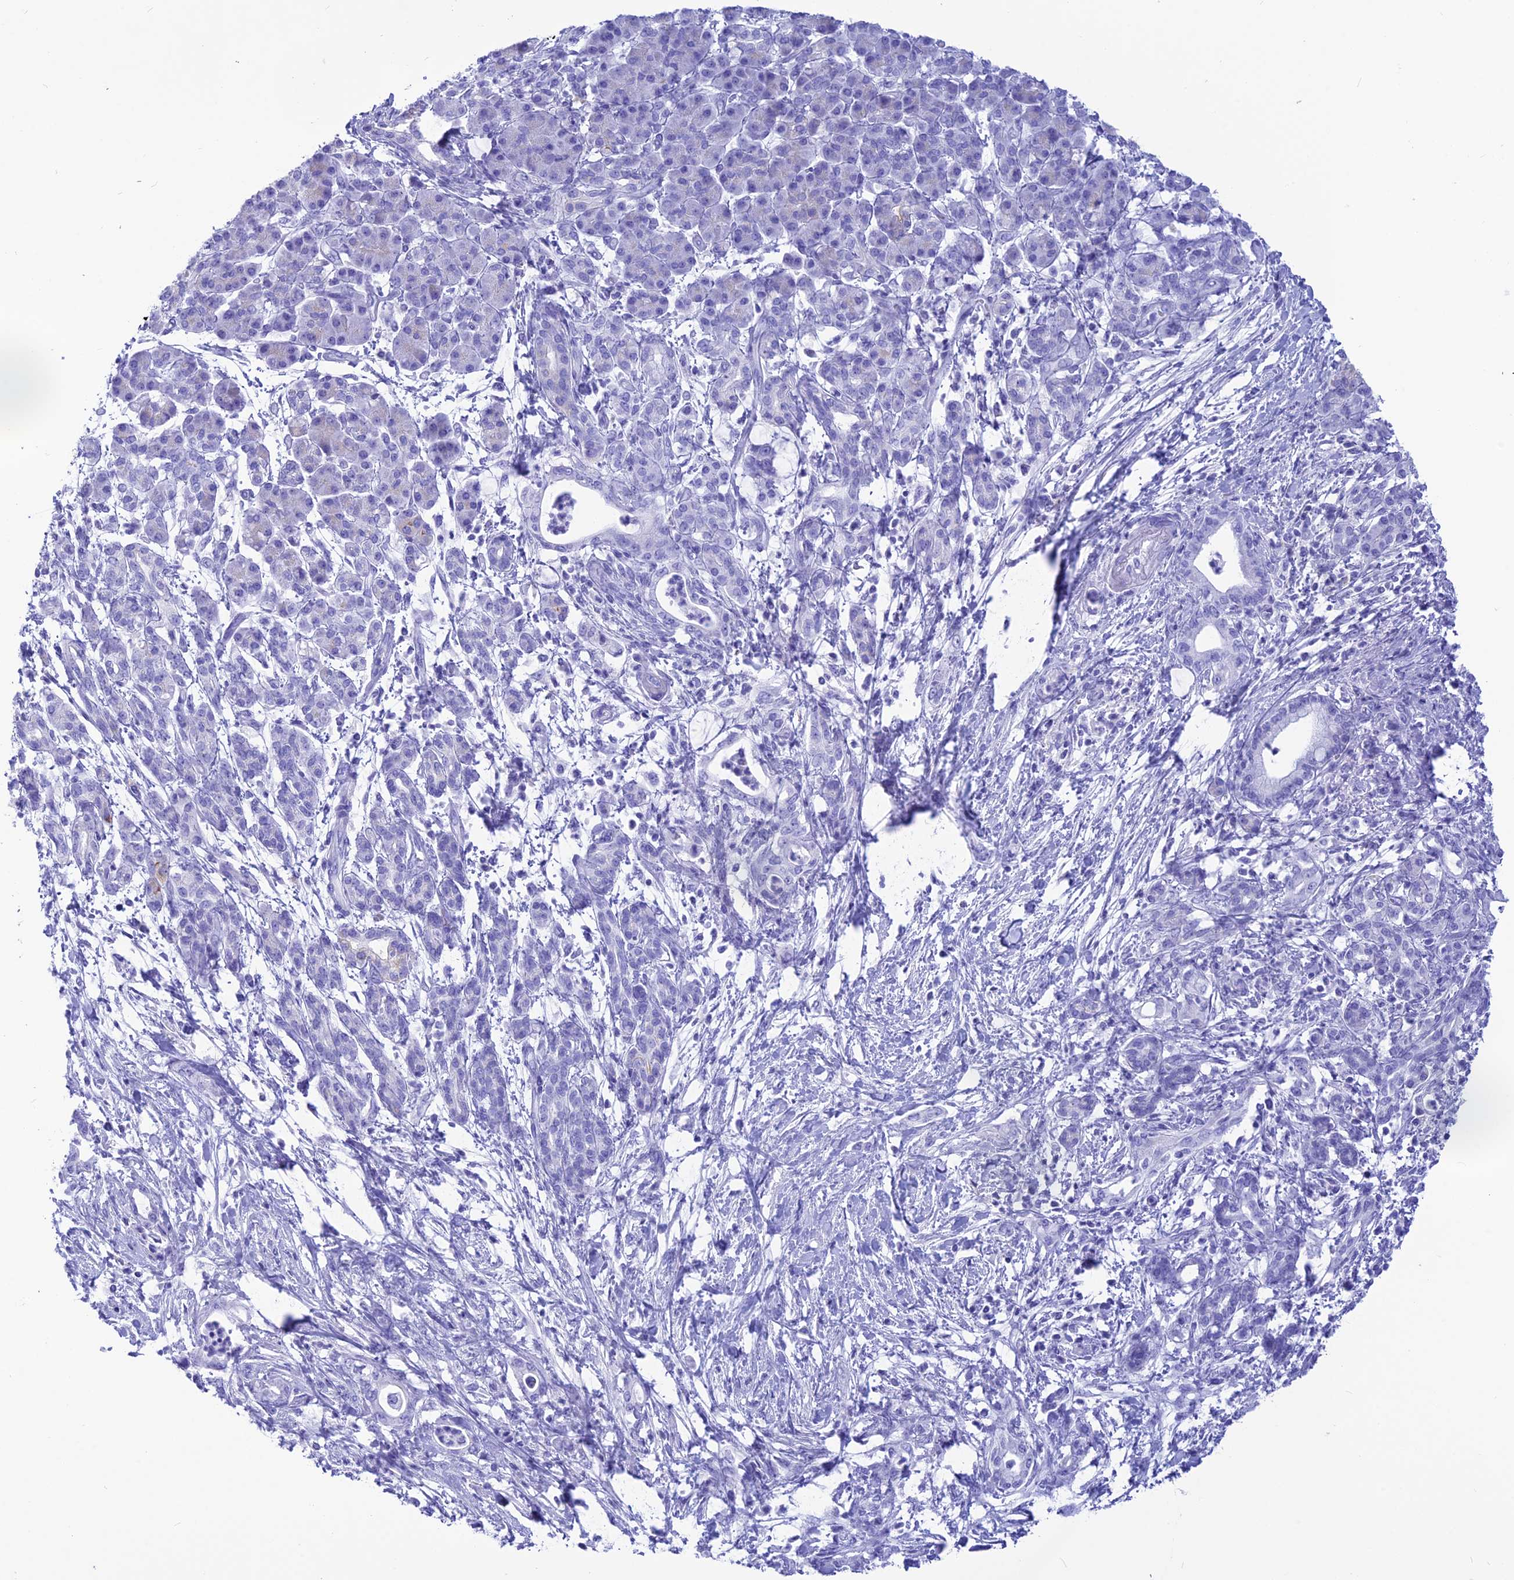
{"staining": {"intensity": "negative", "quantity": "none", "location": "none"}, "tissue": "pancreatic cancer", "cell_type": "Tumor cells", "image_type": "cancer", "snomed": [{"axis": "morphology", "description": "Normal tissue, NOS"}, {"axis": "morphology", "description": "Adenocarcinoma, NOS"}, {"axis": "topography", "description": "Pancreas"}], "caption": "The immunohistochemistry (IHC) histopathology image has no significant positivity in tumor cells of pancreatic cancer (adenocarcinoma) tissue. (DAB (3,3'-diaminobenzidine) immunohistochemistry, high magnification).", "gene": "GLYATL1", "patient": {"sex": "female", "age": 55}}